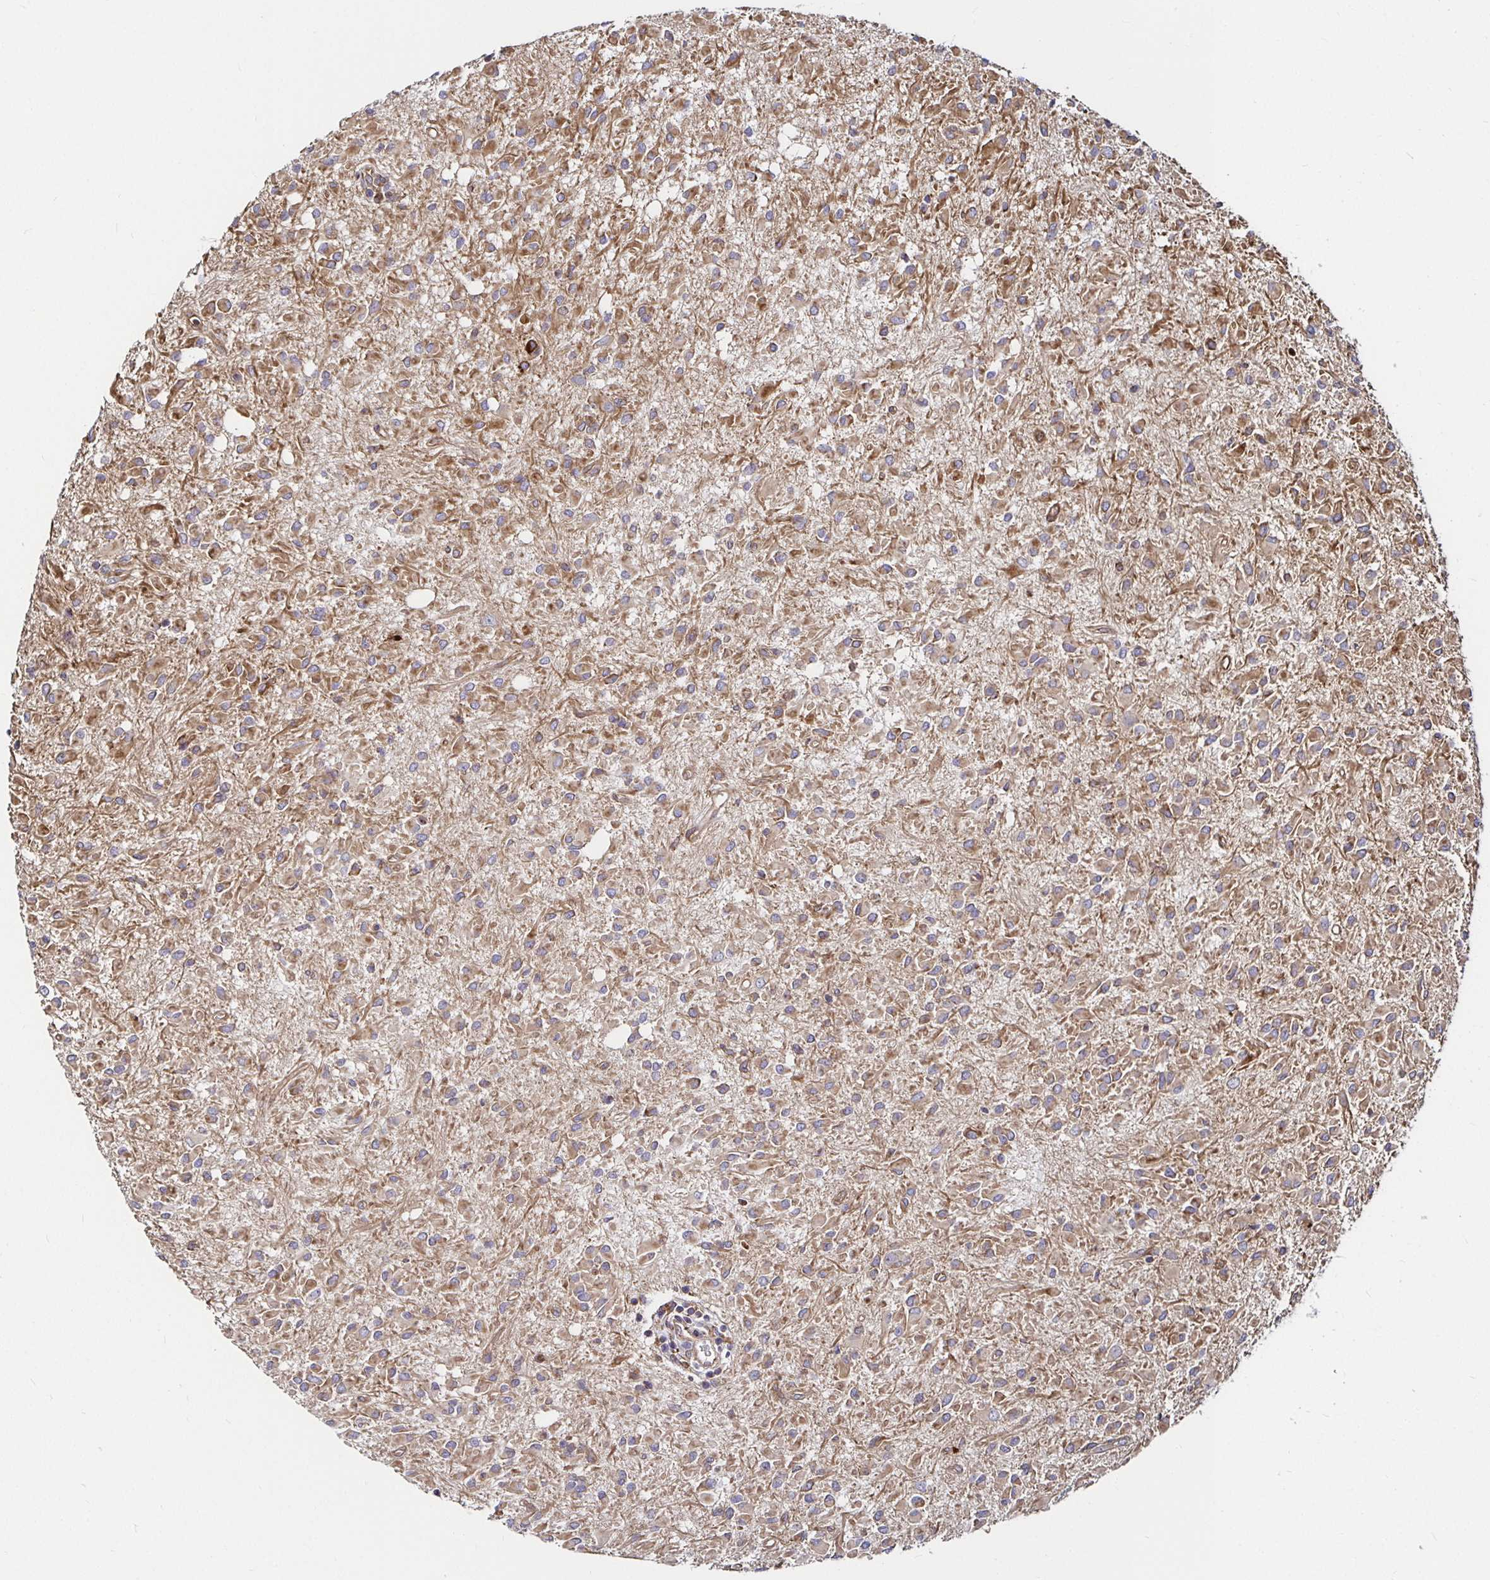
{"staining": {"intensity": "moderate", "quantity": "25%-75%", "location": "cytoplasmic/membranous"}, "tissue": "glioma", "cell_type": "Tumor cells", "image_type": "cancer", "snomed": [{"axis": "morphology", "description": "Glioma, malignant, Low grade"}, {"axis": "topography", "description": "Brain"}], "caption": "Protein expression analysis of glioma exhibits moderate cytoplasmic/membranous staining in approximately 25%-75% of tumor cells. (DAB (3,3'-diaminobenzidine) IHC with brightfield microscopy, high magnification).", "gene": "SMYD3", "patient": {"sex": "female", "age": 33}}